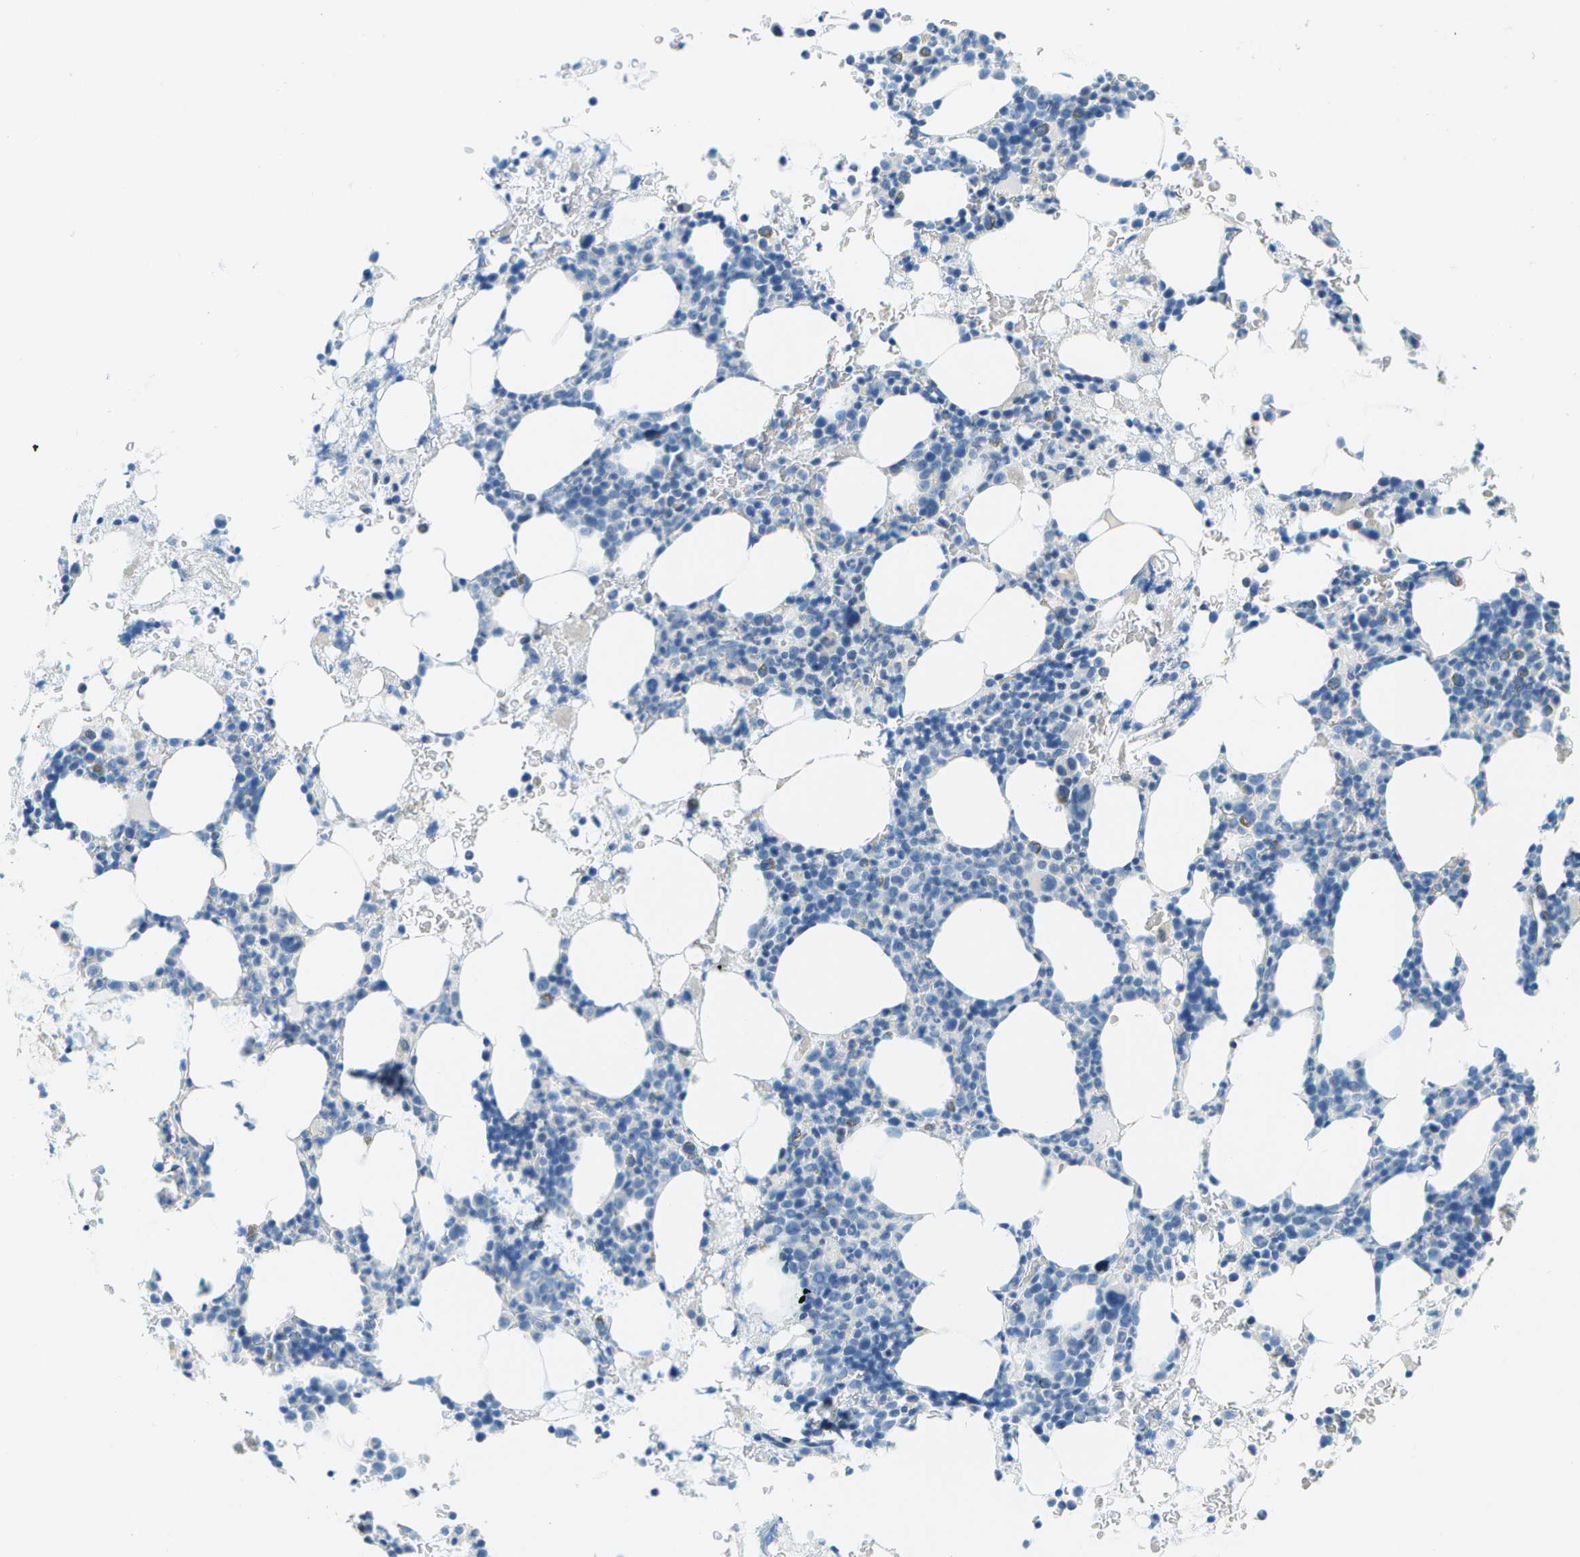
{"staining": {"intensity": "weak", "quantity": "<25%", "location": "cytoplasmic/membranous"}, "tissue": "bone marrow", "cell_type": "Hematopoietic cells", "image_type": "normal", "snomed": [{"axis": "morphology", "description": "Normal tissue, NOS"}, {"axis": "morphology", "description": "Inflammation, NOS"}, {"axis": "topography", "description": "Bone marrow"}], "caption": "A high-resolution histopathology image shows immunohistochemistry (IHC) staining of unremarkable bone marrow, which reveals no significant positivity in hematopoietic cells.", "gene": "CDHR2", "patient": {"sex": "female", "age": 84}}